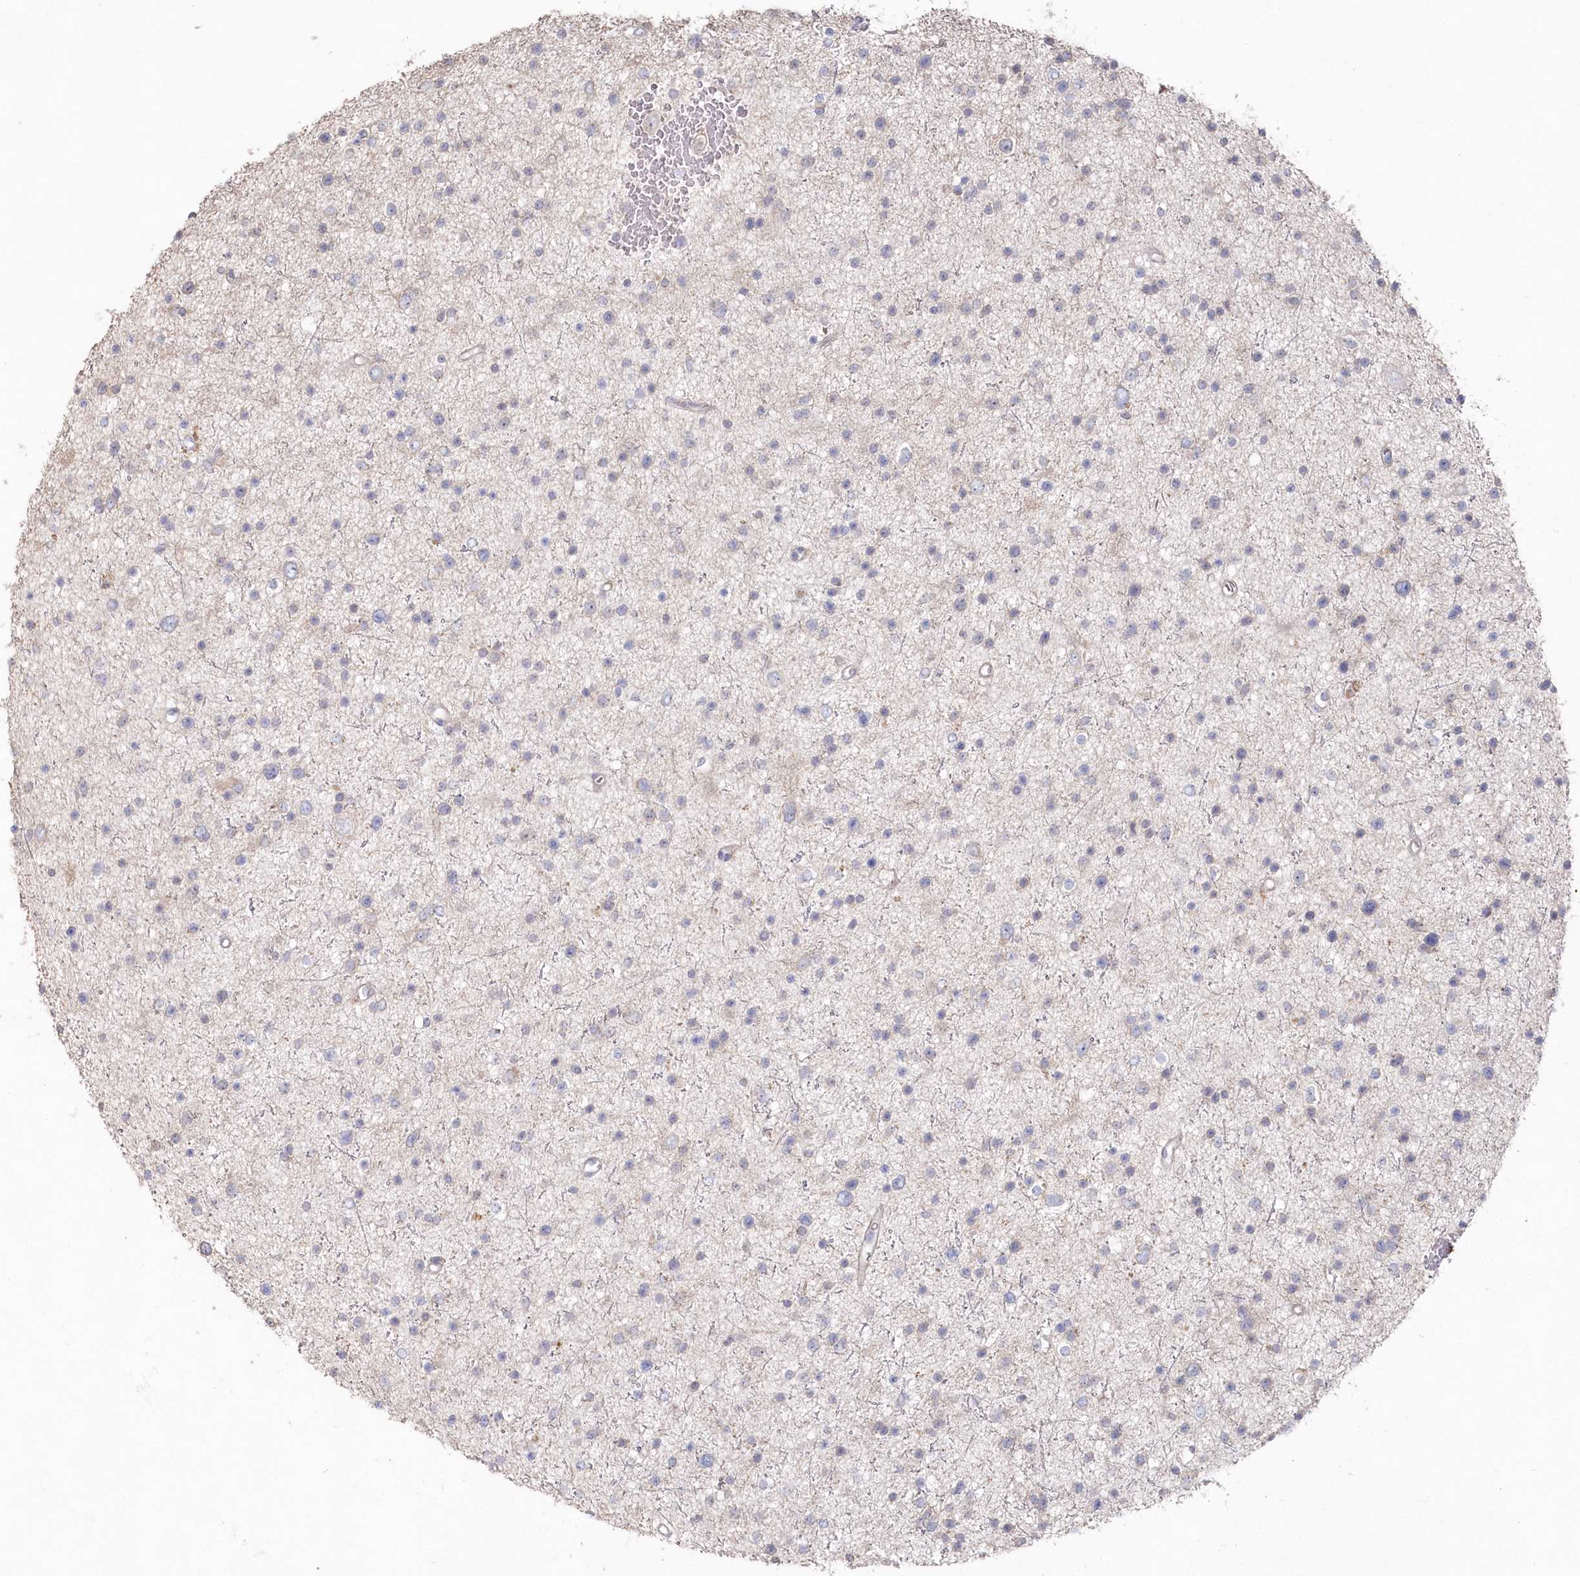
{"staining": {"intensity": "negative", "quantity": "none", "location": "none"}, "tissue": "glioma", "cell_type": "Tumor cells", "image_type": "cancer", "snomed": [{"axis": "morphology", "description": "Glioma, malignant, Low grade"}, {"axis": "topography", "description": "Brain"}], "caption": "IHC image of neoplastic tissue: glioma stained with DAB shows no significant protein expression in tumor cells. The staining is performed using DAB brown chromogen with nuclei counter-stained in using hematoxylin.", "gene": "TGFBRAP1", "patient": {"sex": "female", "age": 37}}